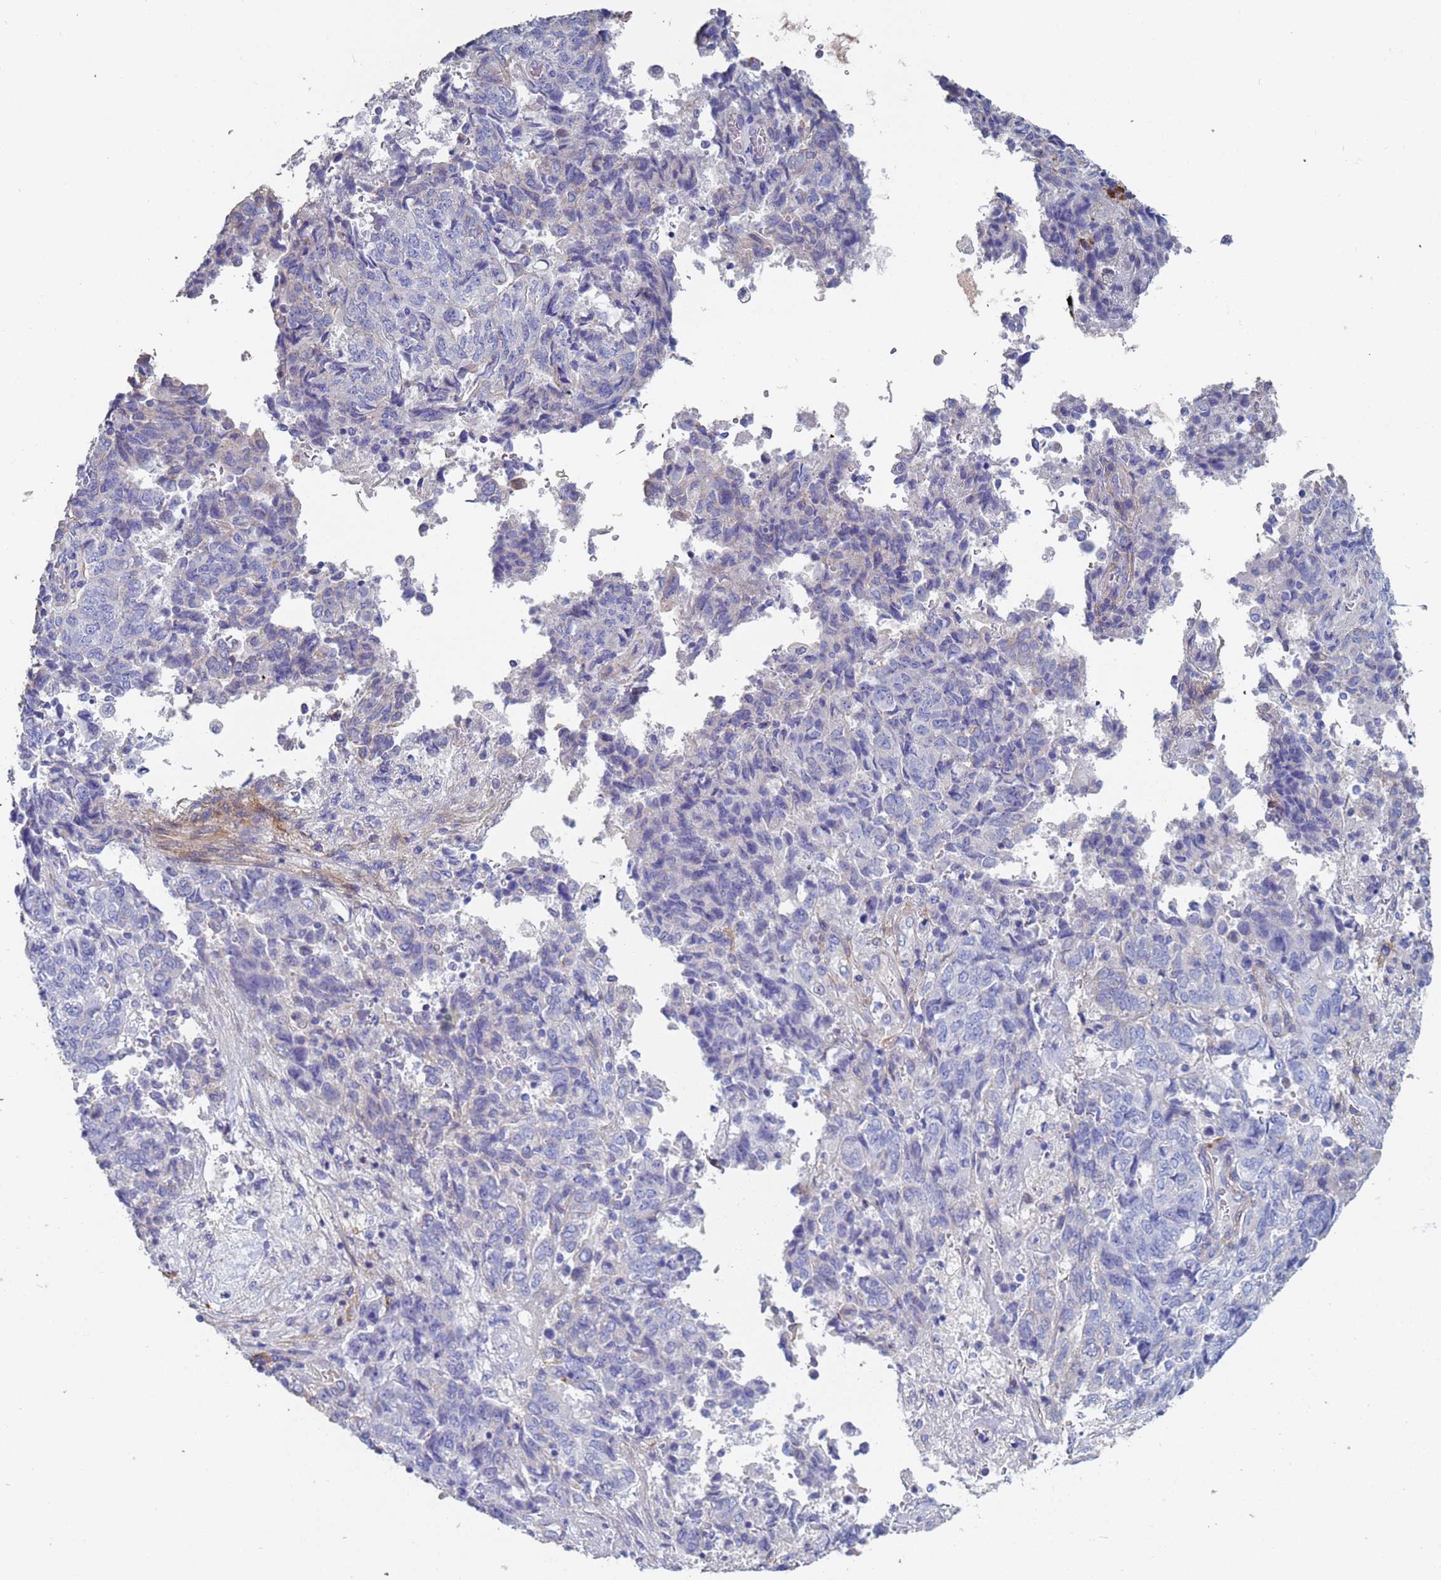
{"staining": {"intensity": "negative", "quantity": "none", "location": "none"}, "tissue": "endometrial cancer", "cell_type": "Tumor cells", "image_type": "cancer", "snomed": [{"axis": "morphology", "description": "Adenocarcinoma, NOS"}, {"axis": "topography", "description": "Endometrium"}], "caption": "This is an IHC micrograph of endometrial cancer (adenocarcinoma). There is no expression in tumor cells.", "gene": "ABCA8", "patient": {"sex": "female", "age": 80}}